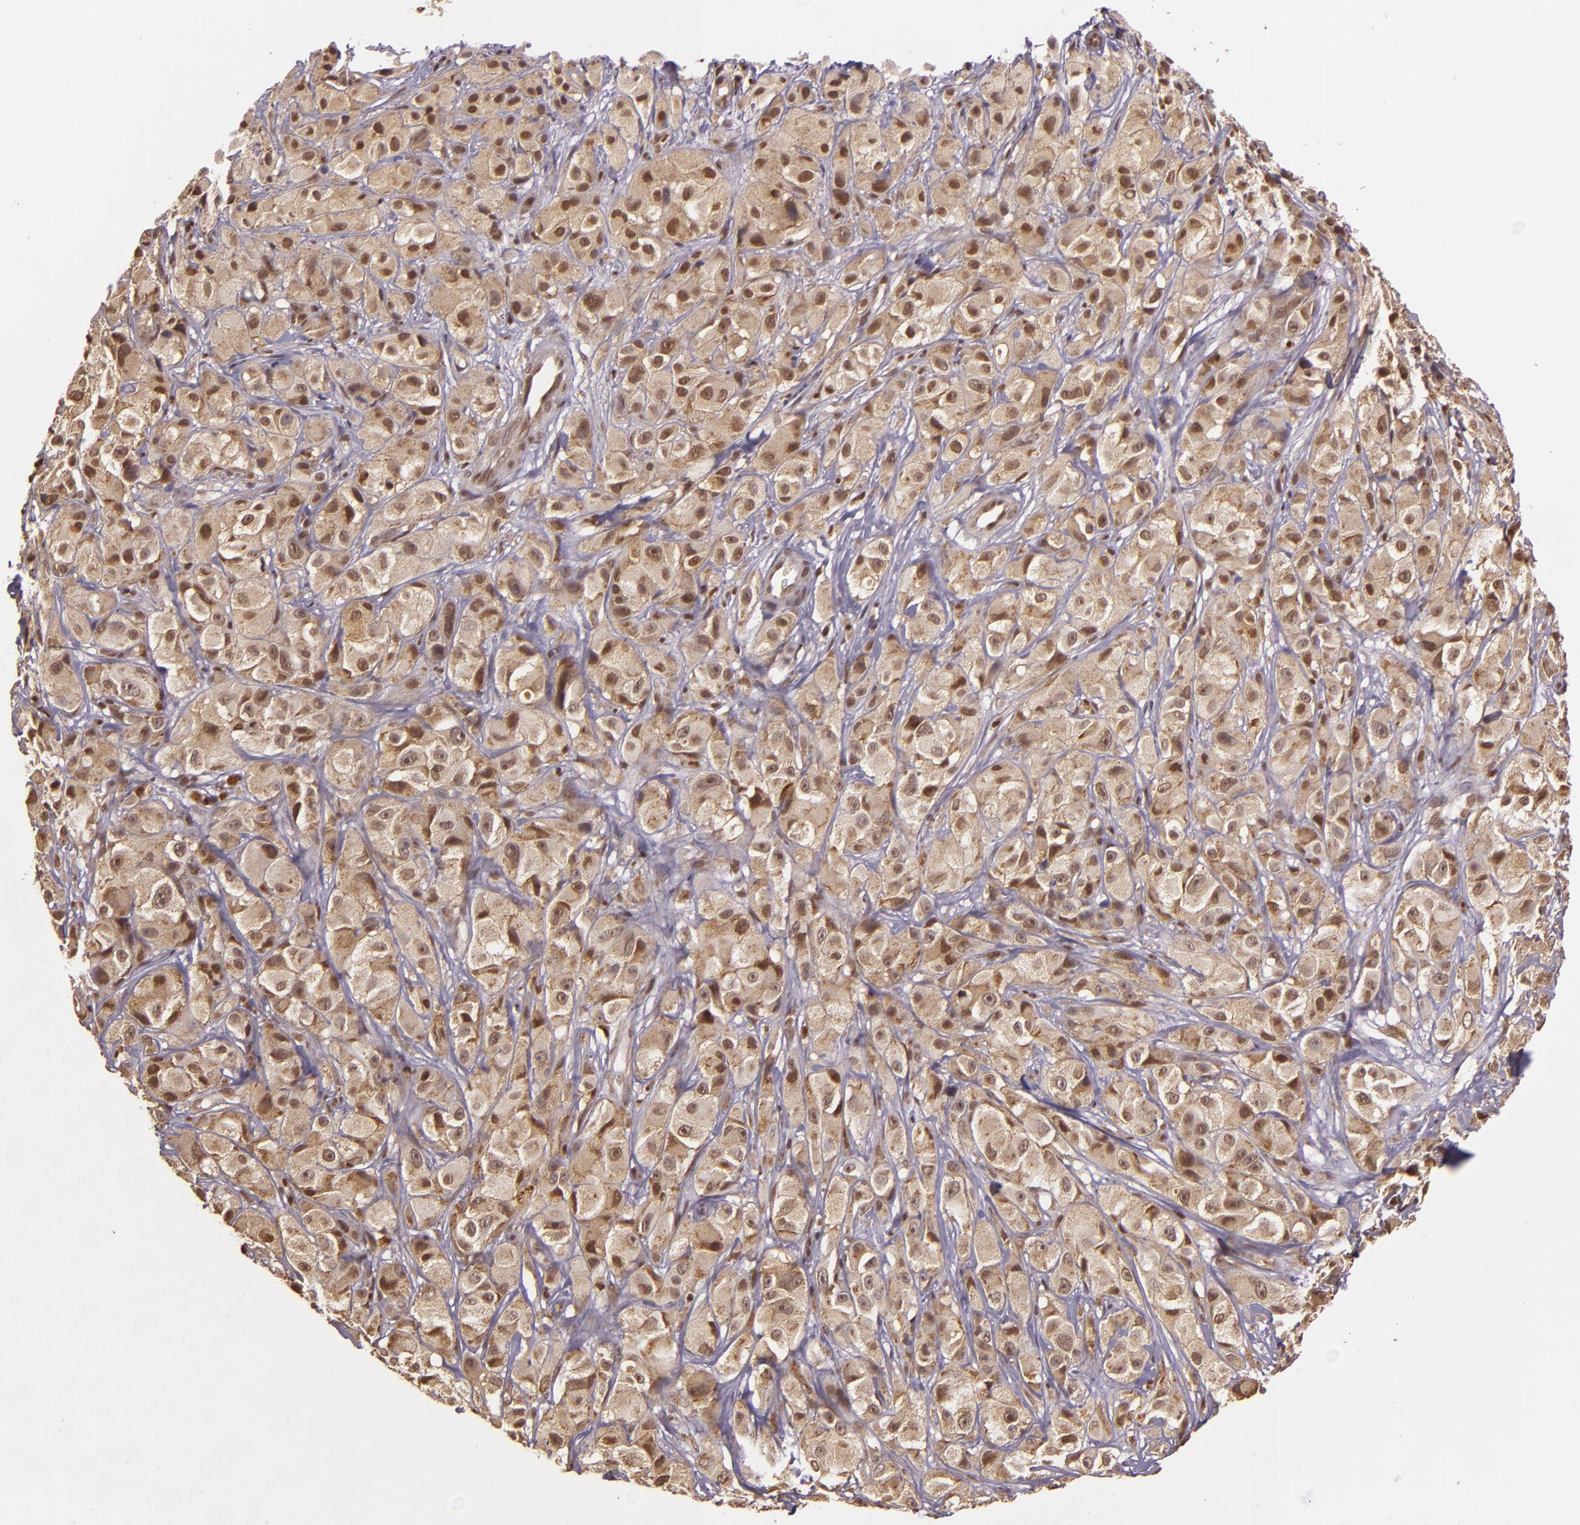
{"staining": {"intensity": "moderate", "quantity": ">75%", "location": "cytoplasmic/membranous"}, "tissue": "melanoma", "cell_type": "Tumor cells", "image_type": "cancer", "snomed": [{"axis": "morphology", "description": "Malignant melanoma, NOS"}, {"axis": "topography", "description": "Skin"}], "caption": "Malignant melanoma stained with a brown dye demonstrates moderate cytoplasmic/membranous positive positivity in about >75% of tumor cells.", "gene": "TXNRD2", "patient": {"sex": "male", "age": 56}}